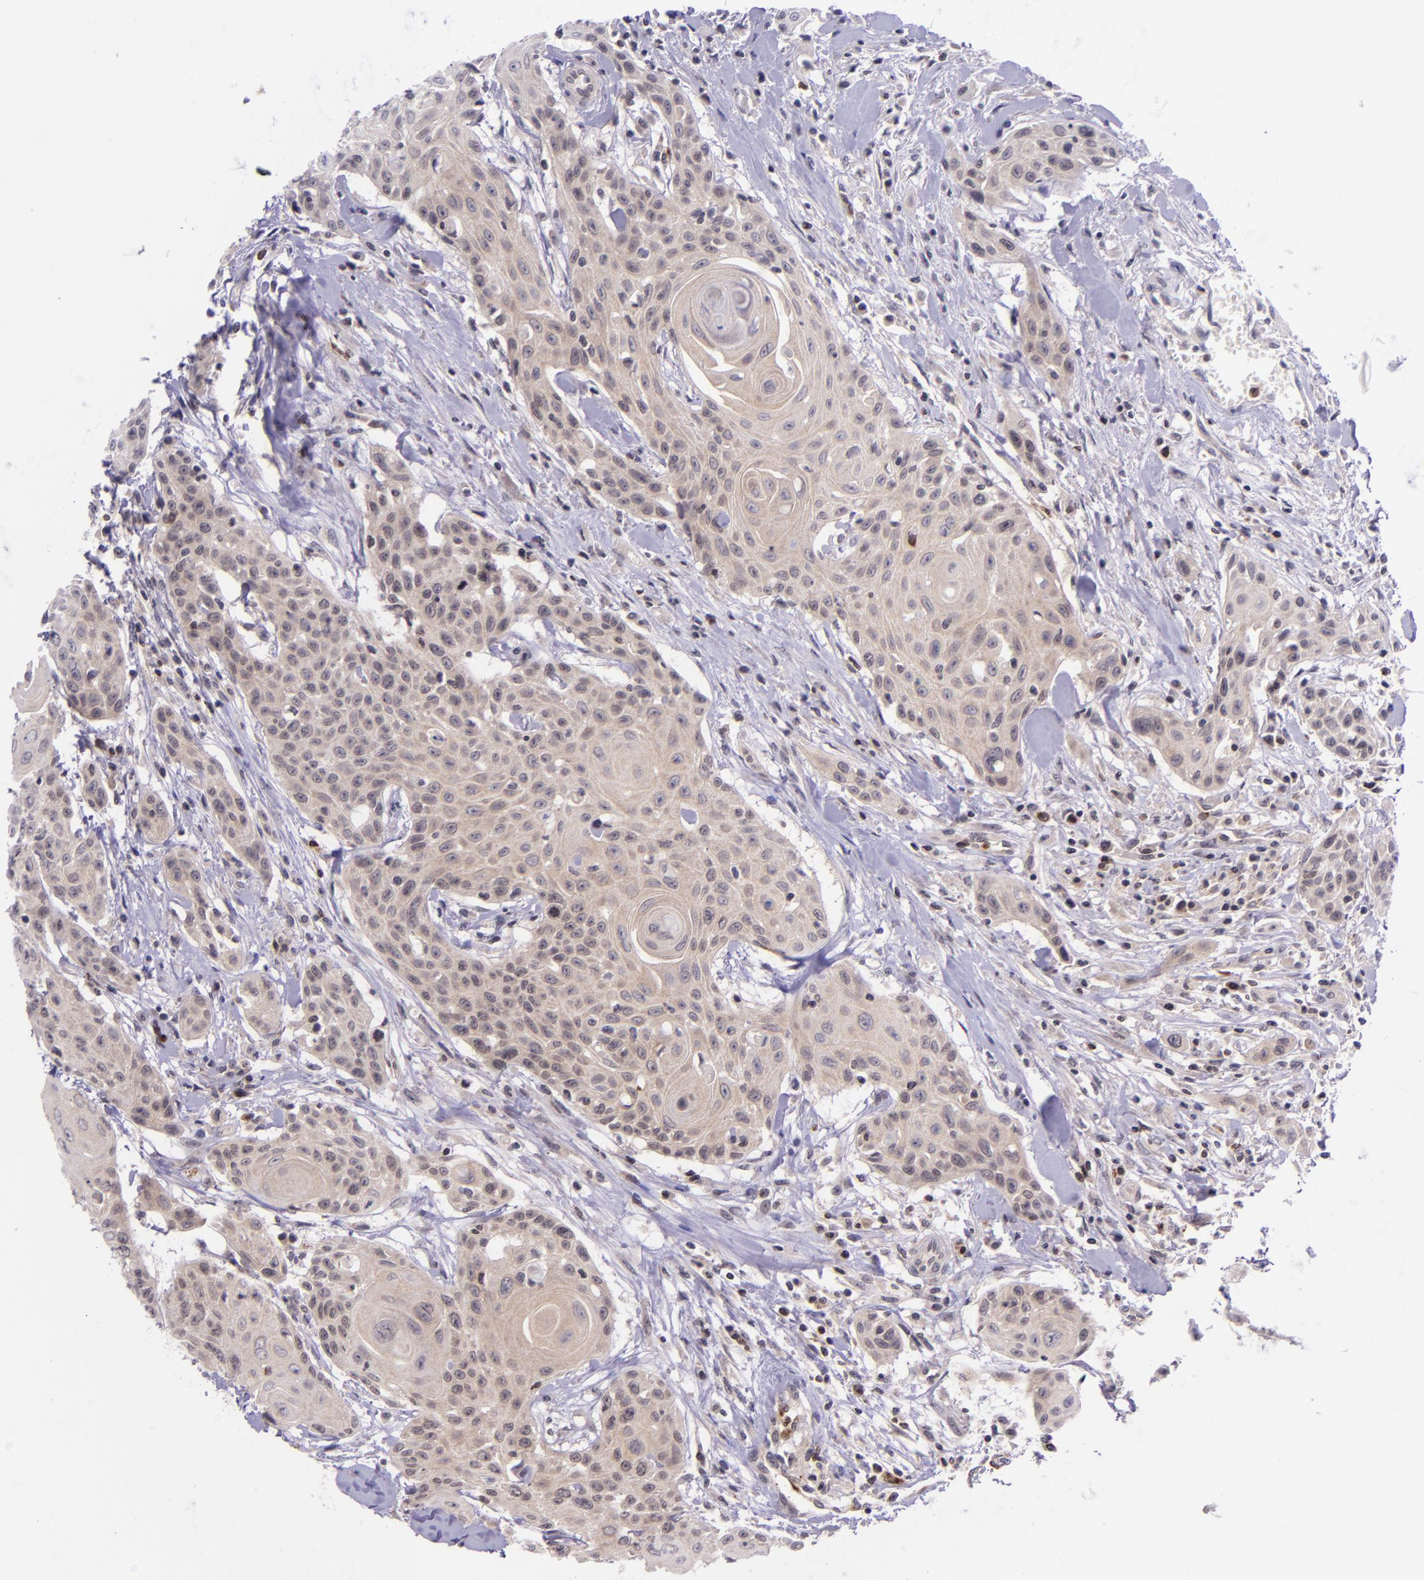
{"staining": {"intensity": "weak", "quantity": ">75%", "location": "cytoplasmic/membranous"}, "tissue": "head and neck cancer", "cell_type": "Tumor cells", "image_type": "cancer", "snomed": [{"axis": "morphology", "description": "Squamous cell carcinoma, NOS"}, {"axis": "morphology", "description": "Squamous cell carcinoma, metastatic, NOS"}, {"axis": "topography", "description": "Lymph node"}, {"axis": "topography", "description": "Salivary gland"}, {"axis": "topography", "description": "Head-Neck"}], "caption": "Head and neck metastatic squamous cell carcinoma tissue reveals weak cytoplasmic/membranous expression in about >75% of tumor cells, visualized by immunohistochemistry. (Stains: DAB in brown, nuclei in blue, Microscopy: brightfield microscopy at high magnification).", "gene": "SELL", "patient": {"sex": "female", "age": 74}}